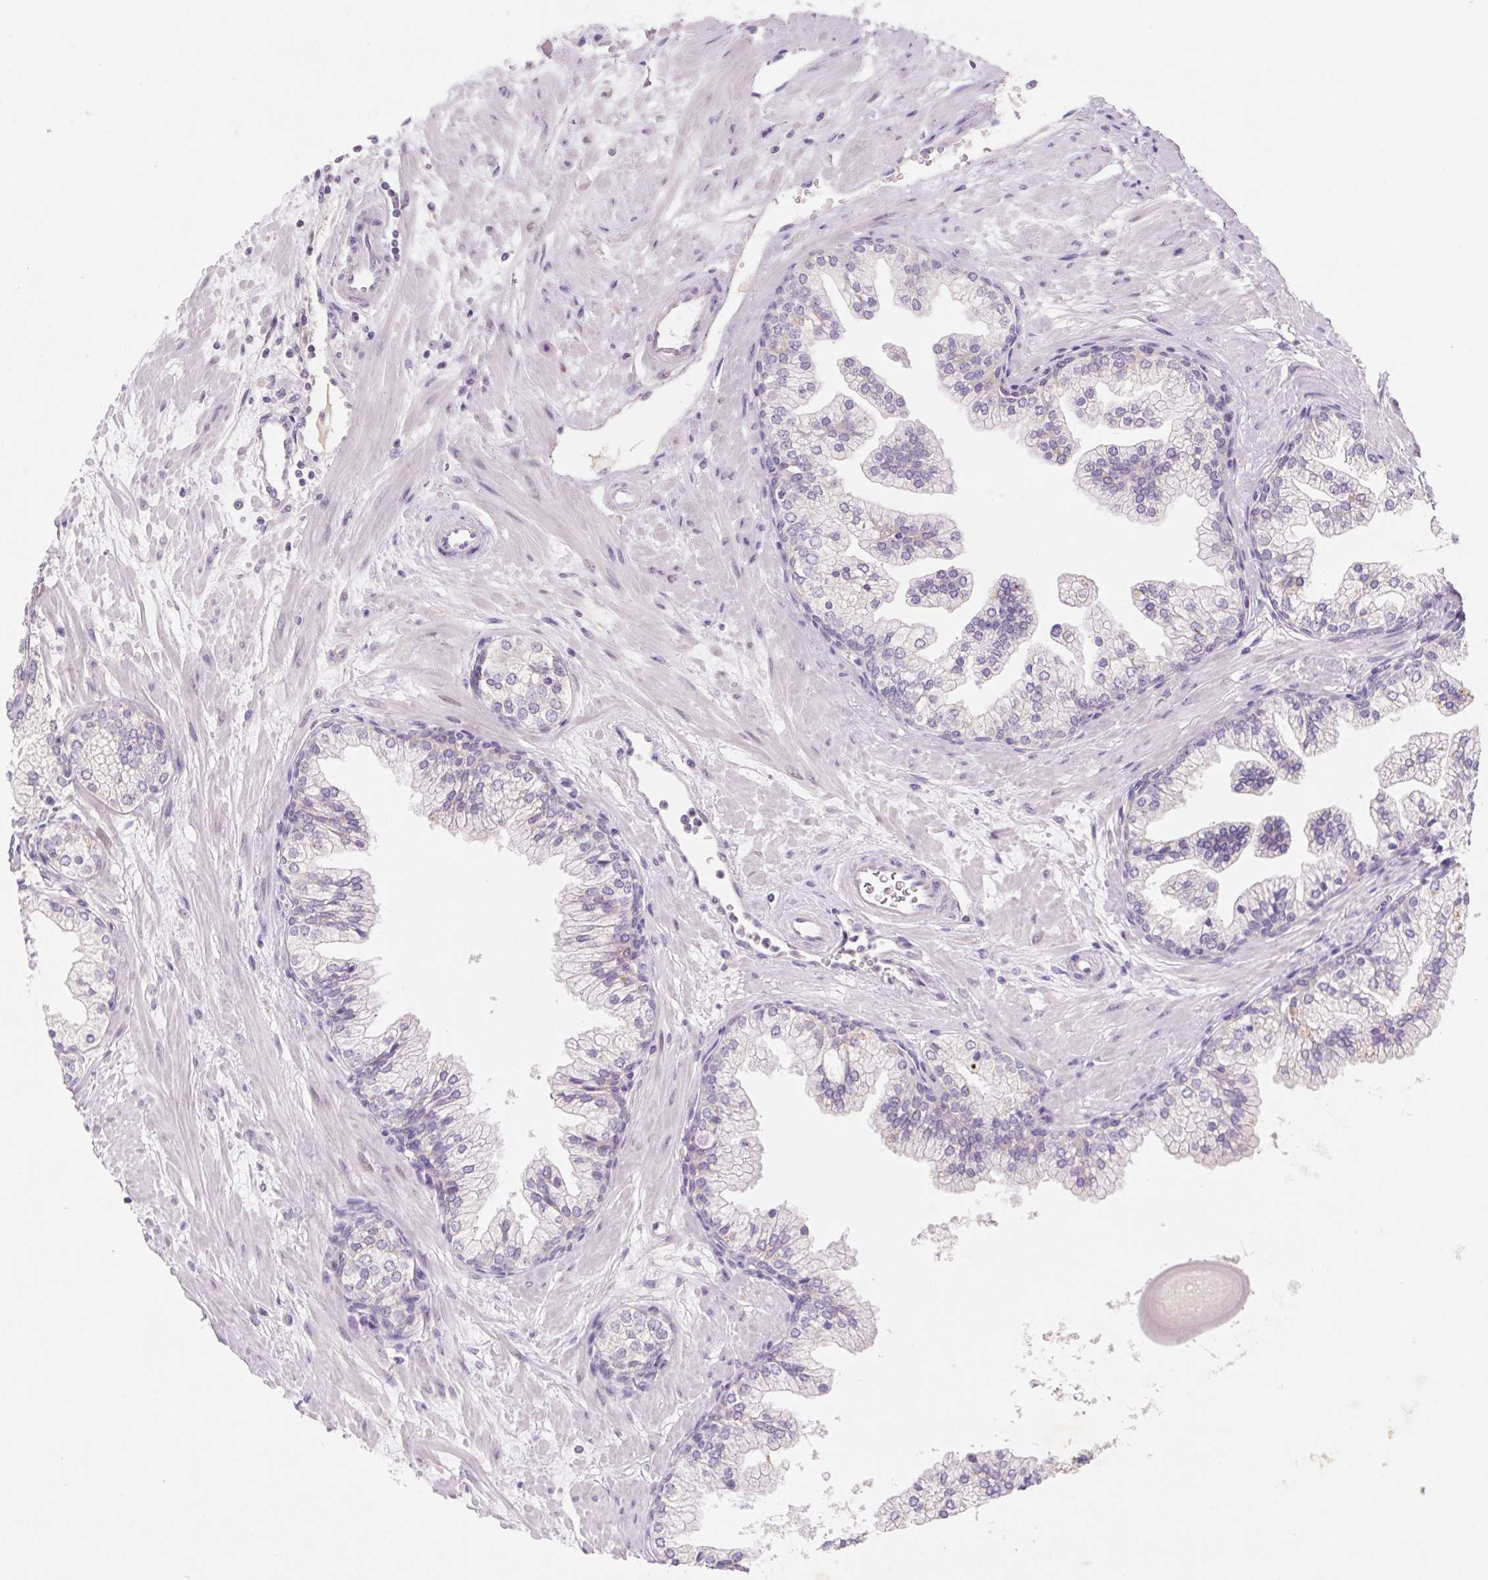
{"staining": {"intensity": "negative", "quantity": "none", "location": "none"}, "tissue": "prostate", "cell_type": "Glandular cells", "image_type": "normal", "snomed": [{"axis": "morphology", "description": "Normal tissue, NOS"}, {"axis": "topography", "description": "Prostate"}, {"axis": "topography", "description": "Peripheral nerve tissue"}], "caption": "This is an IHC photomicrograph of benign human prostate. There is no staining in glandular cells.", "gene": "DPPA5", "patient": {"sex": "male", "age": 61}}